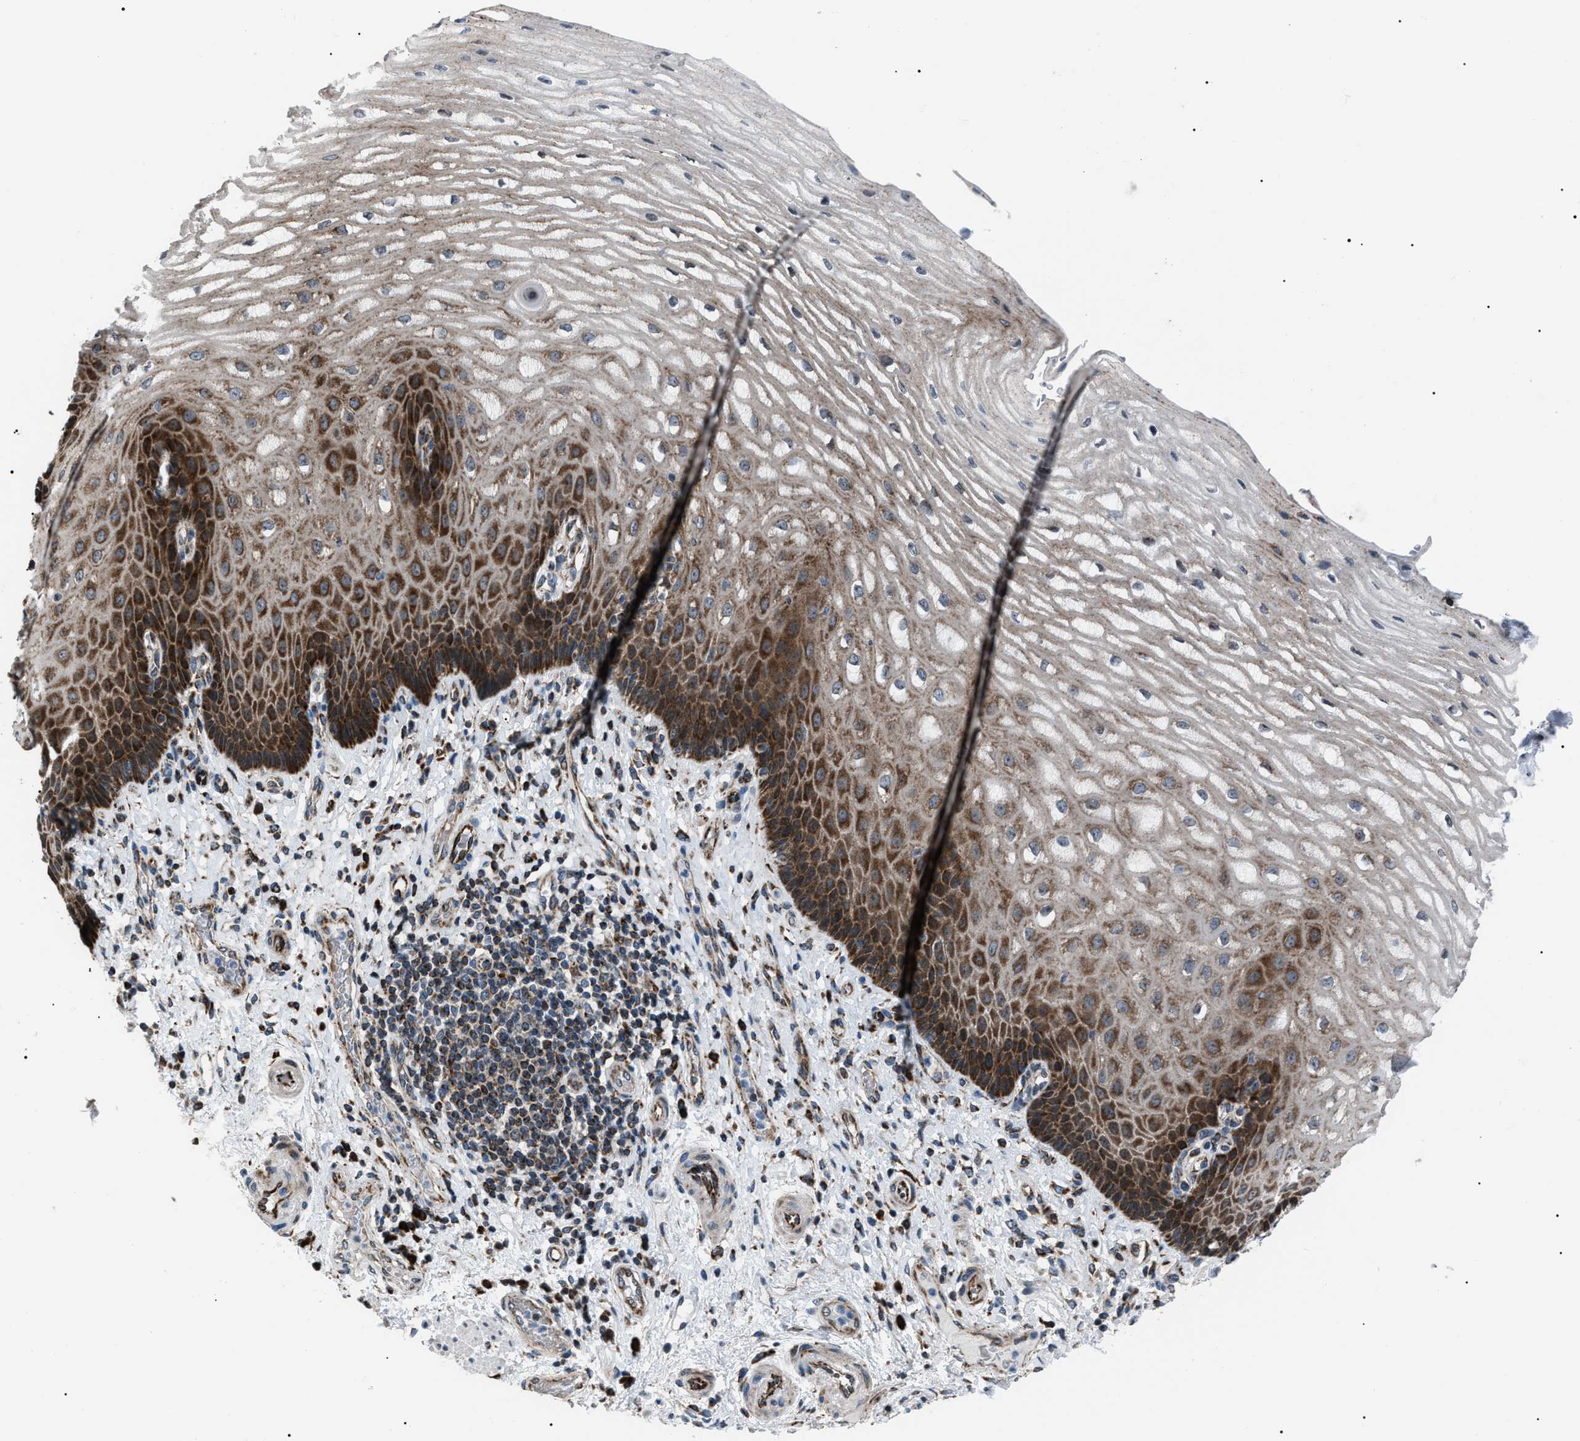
{"staining": {"intensity": "strong", "quantity": "25%-75%", "location": "cytoplasmic/membranous"}, "tissue": "esophagus", "cell_type": "Squamous epithelial cells", "image_type": "normal", "snomed": [{"axis": "morphology", "description": "Normal tissue, NOS"}, {"axis": "topography", "description": "Esophagus"}], "caption": "This photomicrograph exhibits normal esophagus stained with IHC to label a protein in brown. The cytoplasmic/membranous of squamous epithelial cells show strong positivity for the protein. Nuclei are counter-stained blue.", "gene": "AGO2", "patient": {"sex": "male", "age": 54}}